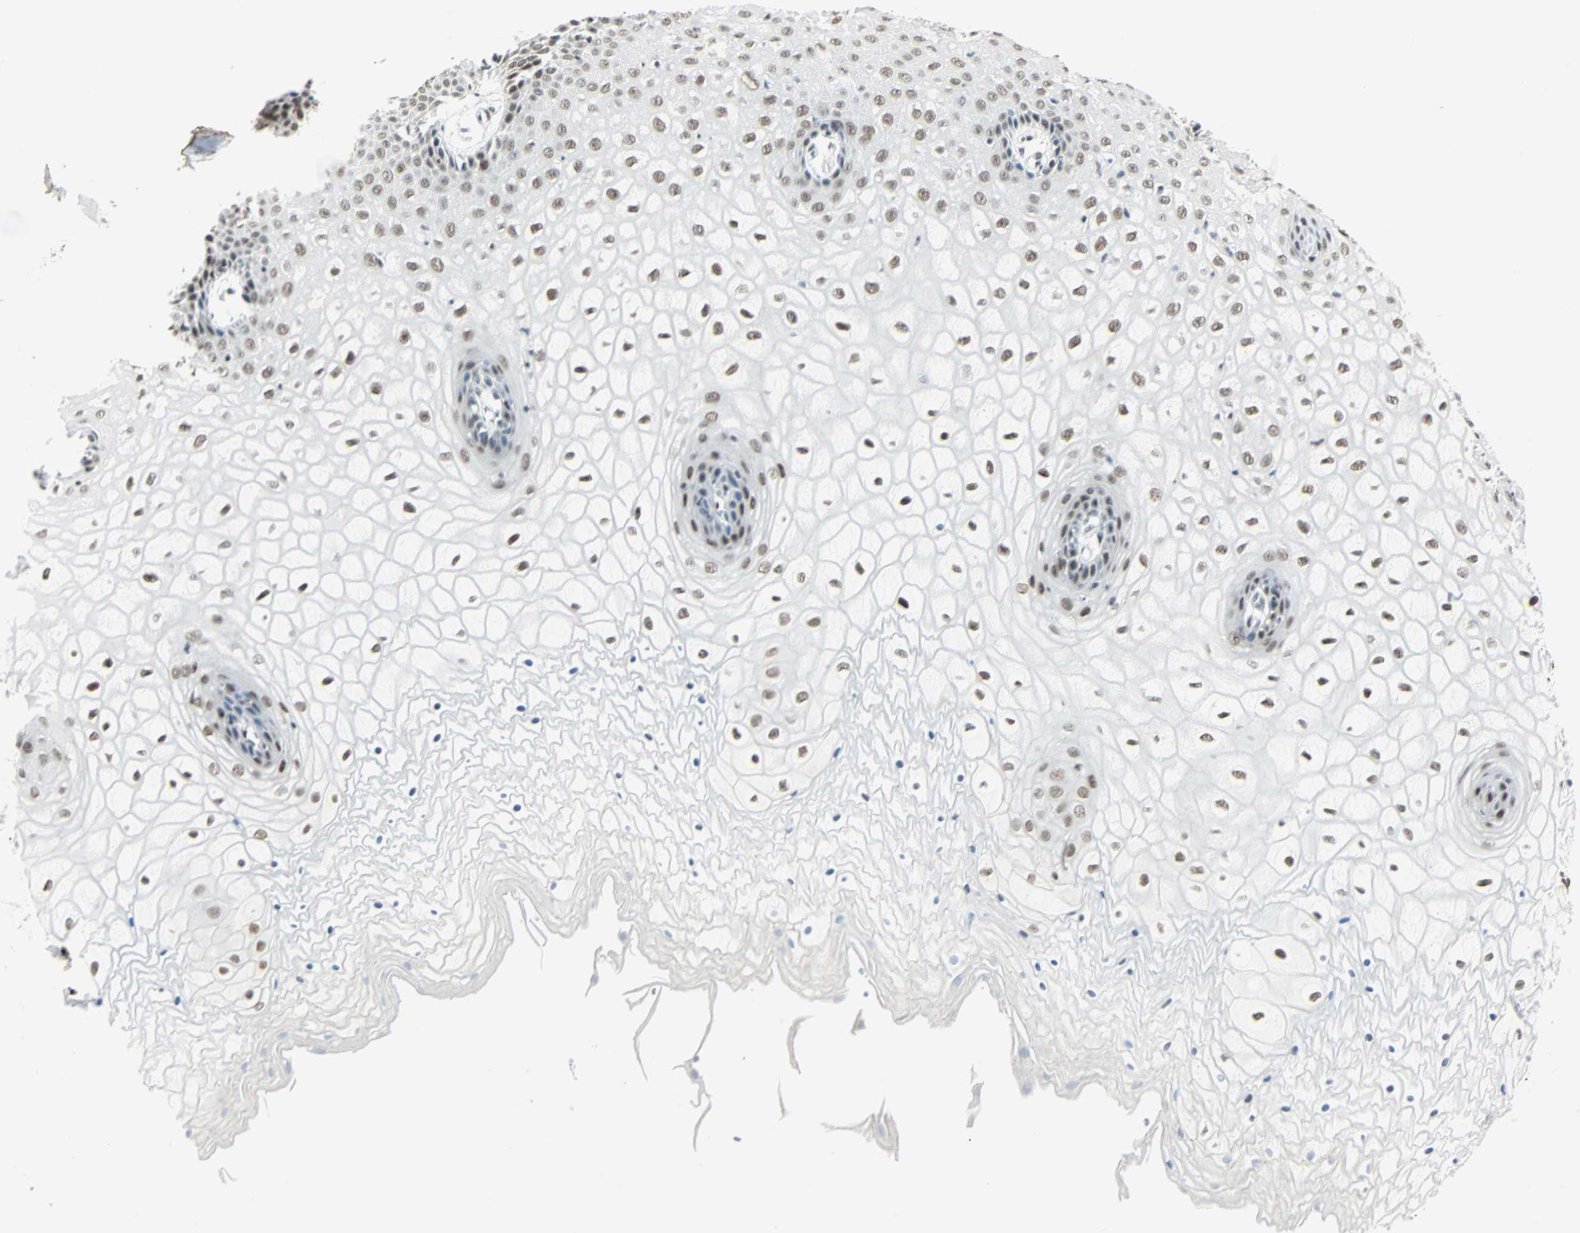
{"staining": {"intensity": "moderate", "quantity": ">75%", "location": "nuclear"}, "tissue": "vagina", "cell_type": "Squamous epithelial cells", "image_type": "normal", "snomed": [{"axis": "morphology", "description": "Normal tissue, NOS"}, {"axis": "topography", "description": "Vagina"}], "caption": "The image demonstrates staining of unremarkable vagina, revealing moderate nuclear protein positivity (brown color) within squamous epithelial cells. The staining is performed using DAB brown chromogen to label protein expression. The nuclei are counter-stained blue using hematoxylin.", "gene": "NELFE", "patient": {"sex": "female", "age": 34}}